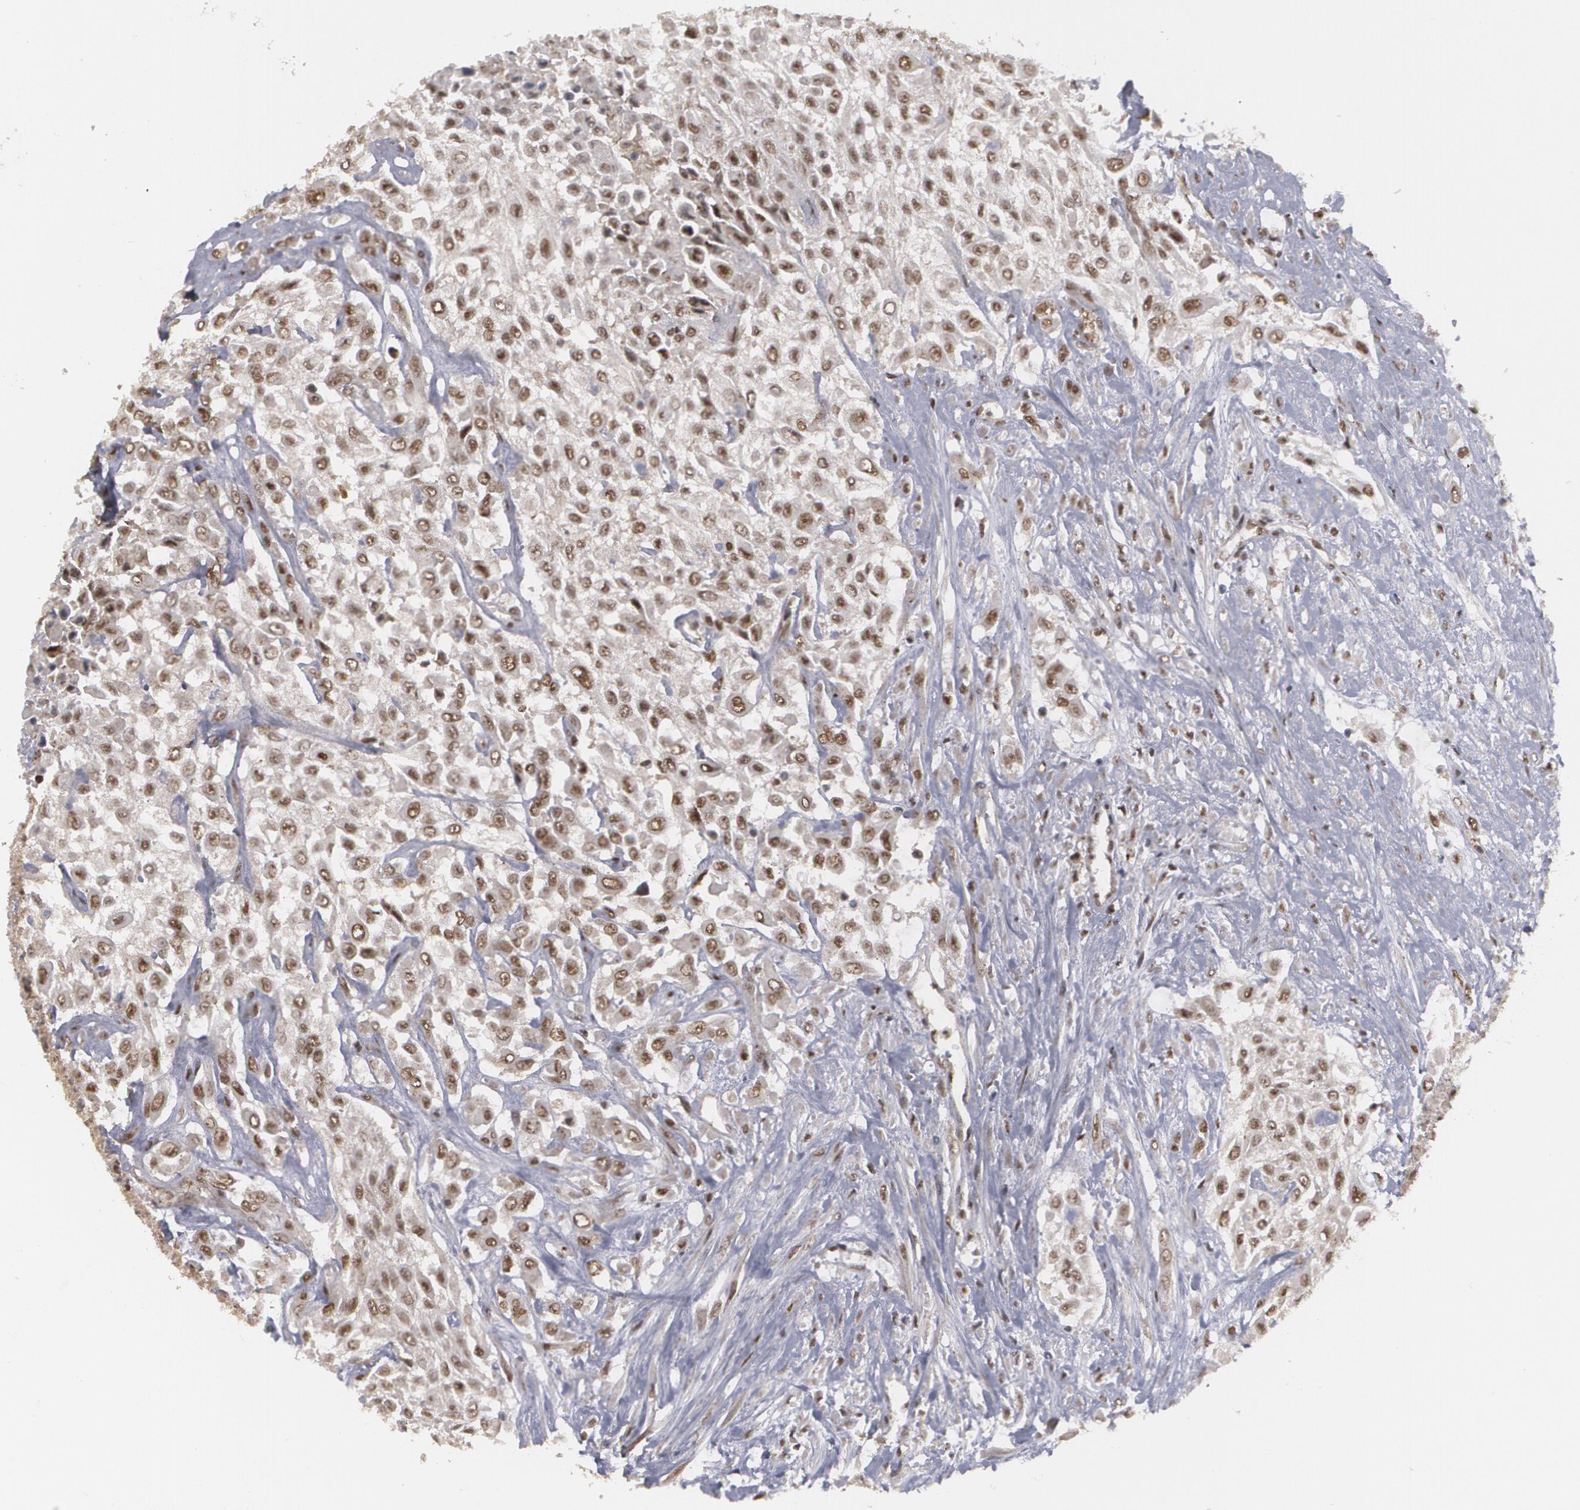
{"staining": {"intensity": "moderate", "quantity": ">75%", "location": "nuclear"}, "tissue": "urothelial cancer", "cell_type": "Tumor cells", "image_type": "cancer", "snomed": [{"axis": "morphology", "description": "Urothelial carcinoma, High grade"}, {"axis": "topography", "description": "Urinary bladder"}], "caption": "Human urothelial cancer stained with a protein marker reveals moderate staining in tumor cells.", "gene": "INTS6", "patient": {"sex": "male", "age": 57}}